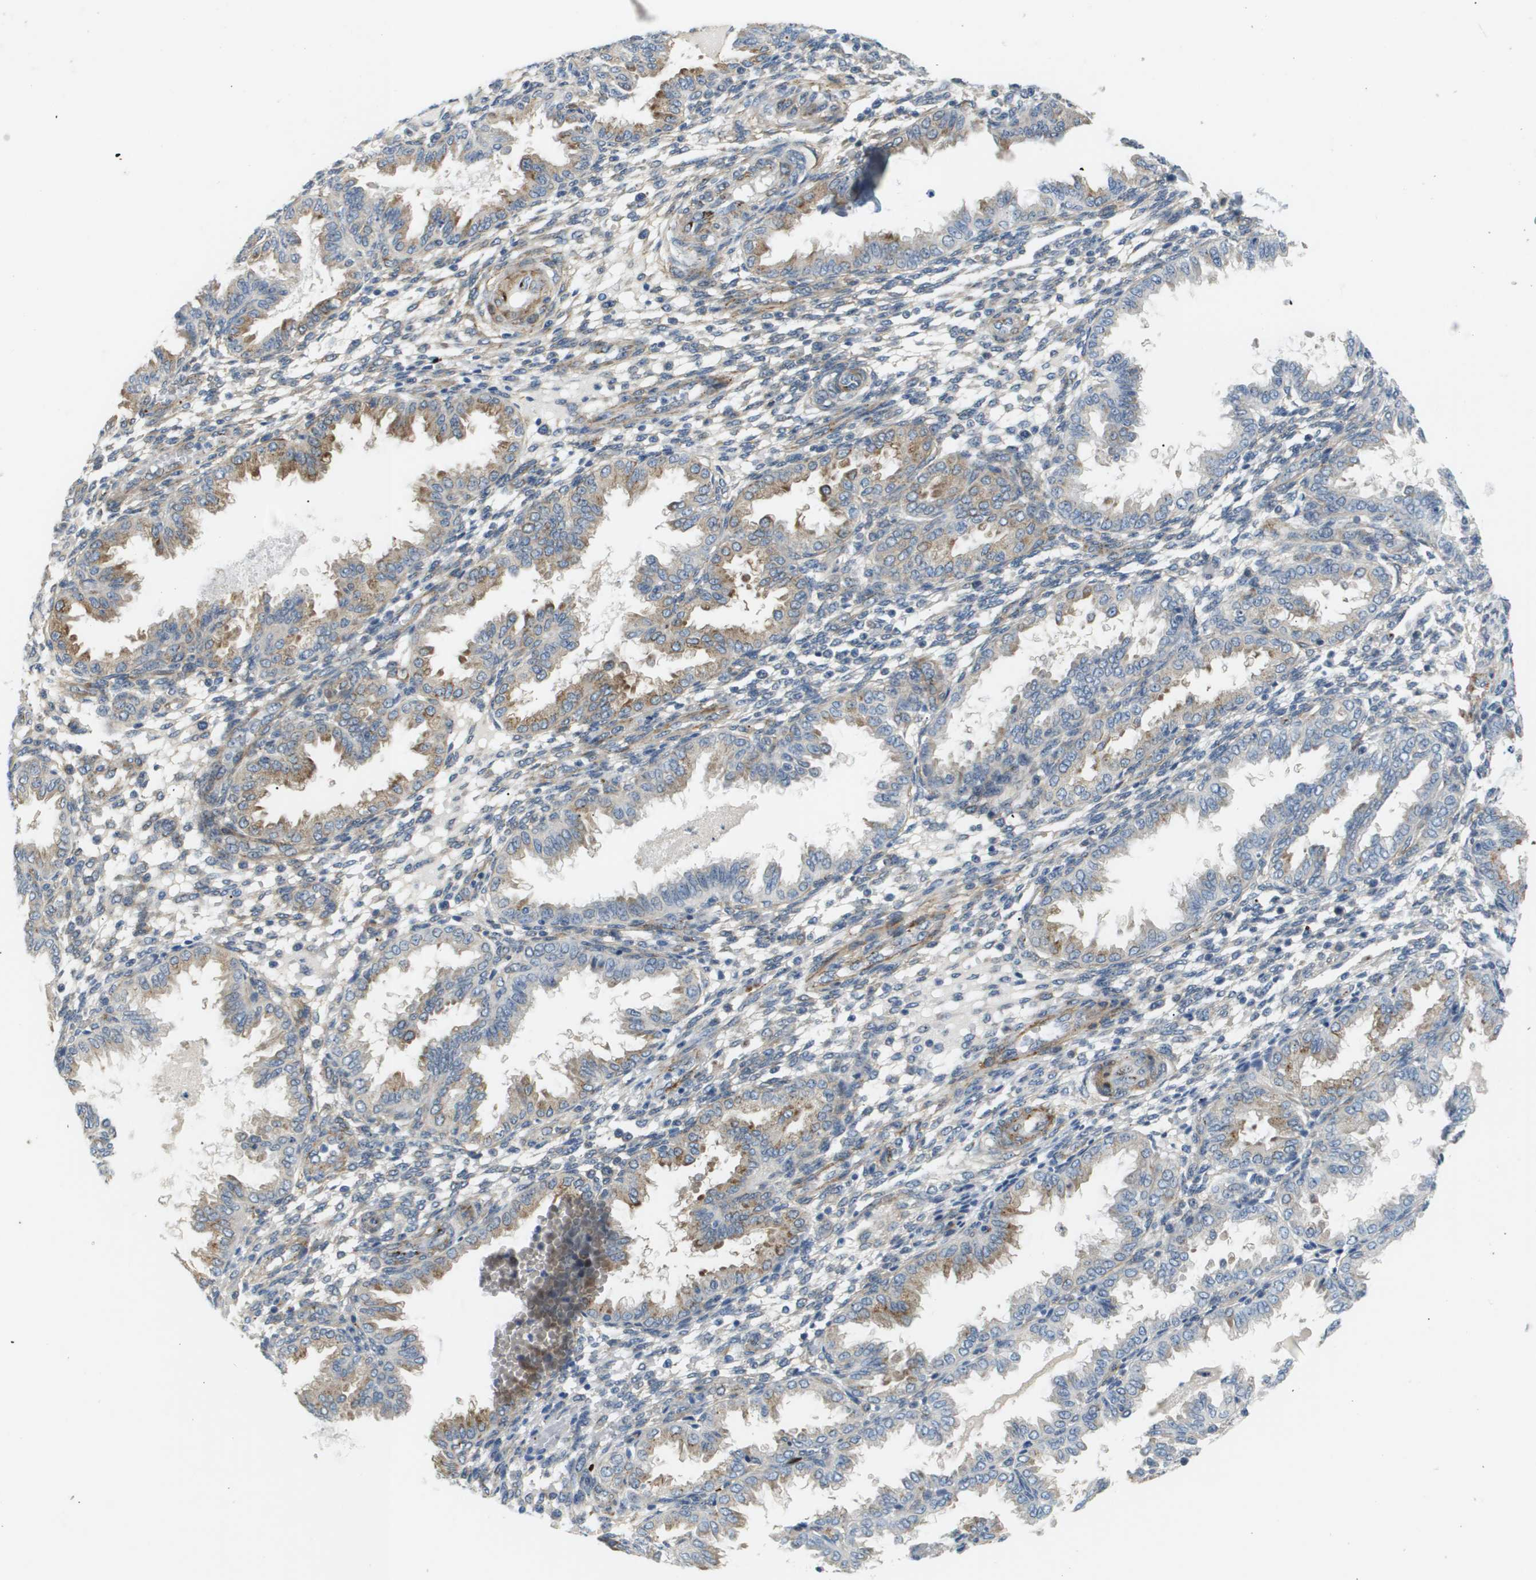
{"staining": {"intensity": "negative", "quantity": "none", "location": "none"}, "tissue": "endometrium", "cell_type": "Cells in endometrial stroma", "image_type": "normal", "snomed": [{"axis": "morphology", "description": "Normal tissue, NOS"}, {"axis": "topography", "description": "Endometrium"}], "caption": "The histopathology image exhibits no staining of cells in endometrial stroma in normal endometrium. The staining is performed using DAB (3,3'-diaminobenzidine) brown chromogen with nuclei counter-stained in using hematoxylin.", "gene": "OTUD5", "patient": {"sex": "female", "age": 33}}